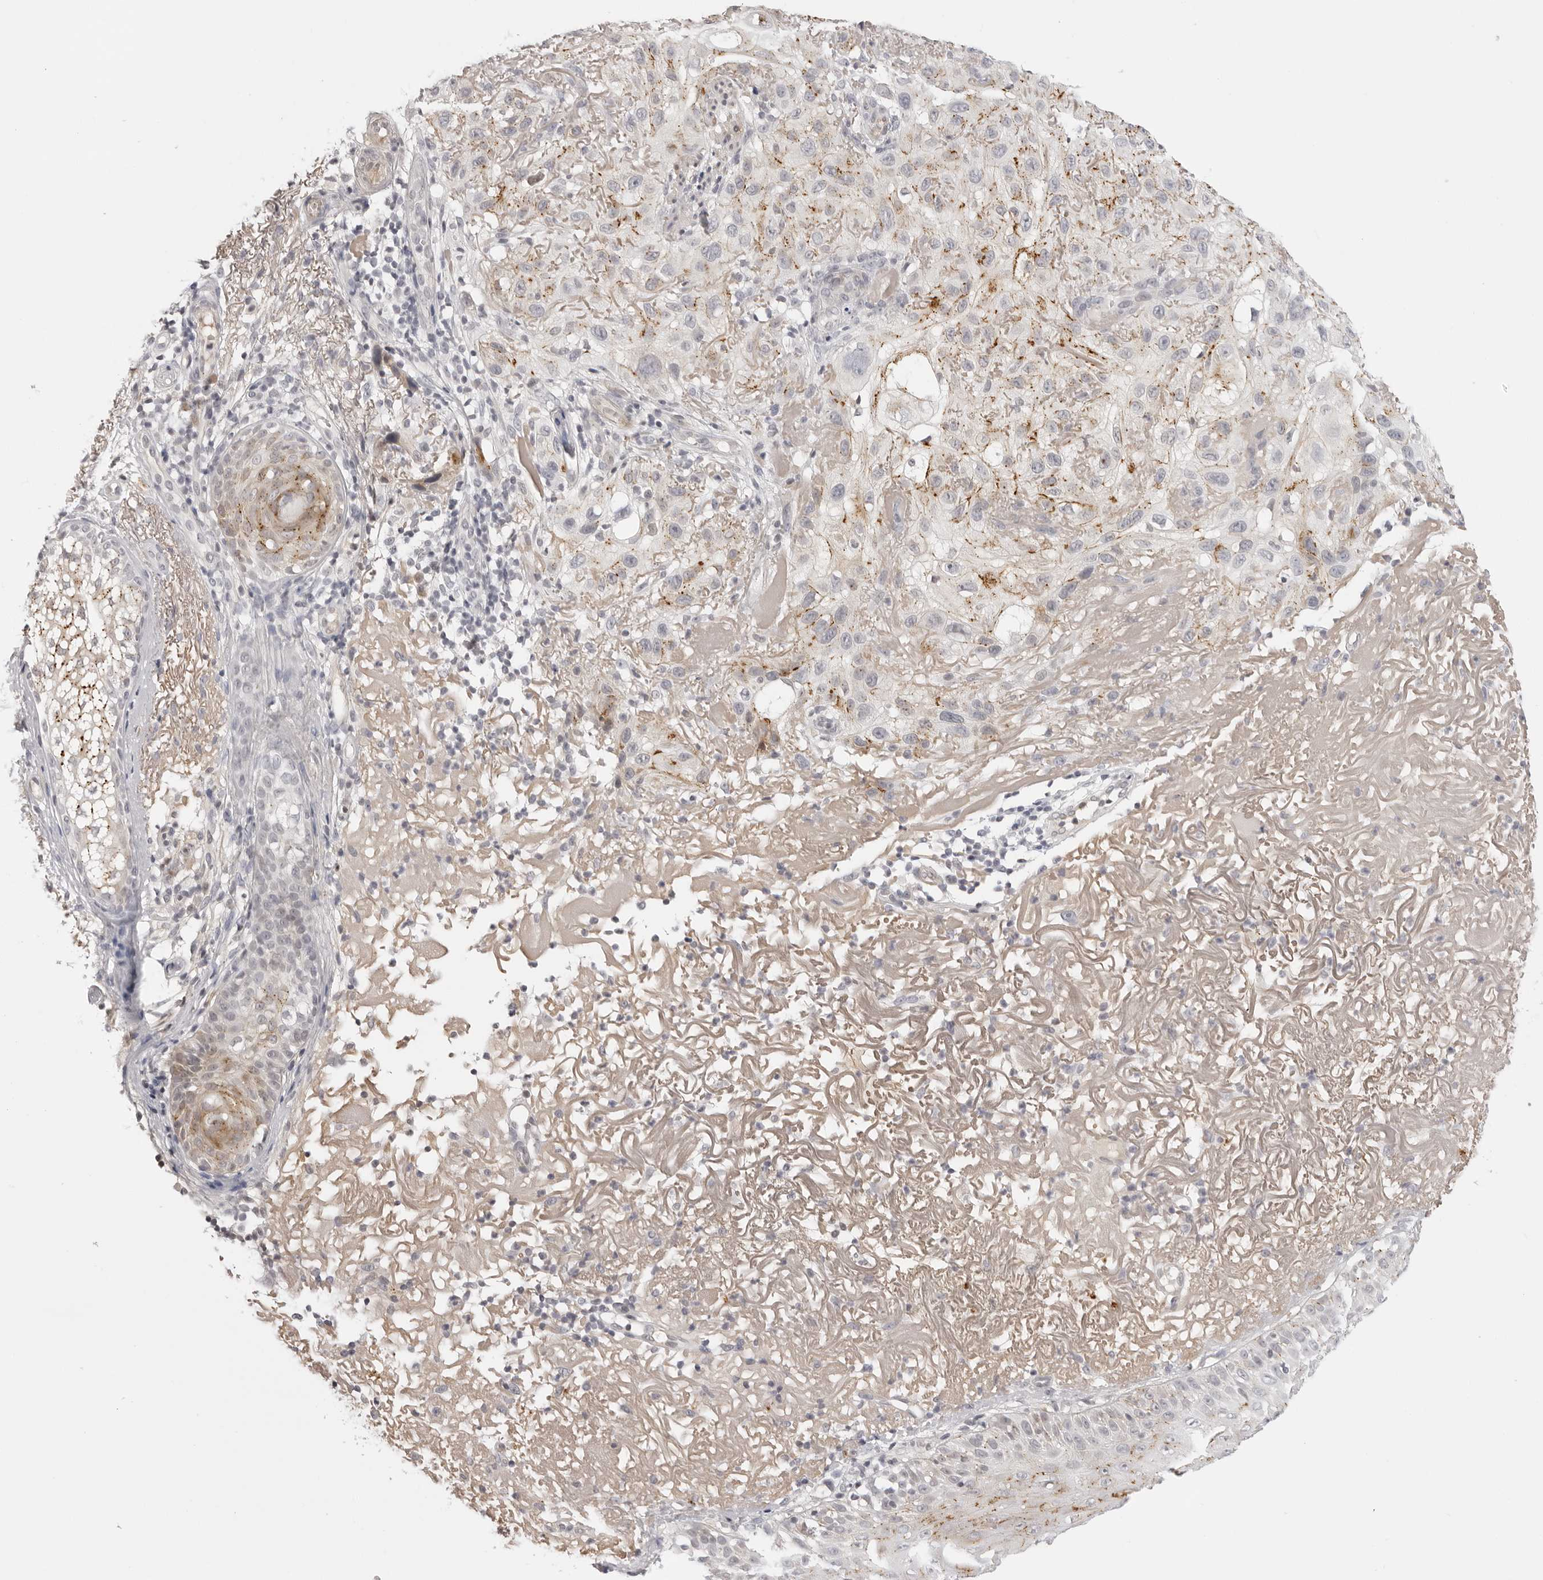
{"staining": {"intensity": "moderate", "quantity": "<25%", "location": "cytoplasmic/membranous"}, "tissue": "skin cancer", "cell_type": "Tumor cells", "image_type": "cancer", "snomed": [{"axis": "morphology", "description": "Normal tissue, NOS"}, {"axis": "morphology", "description": "Squamous cell carcinoma, NOS"}, {"axis": "topography", "description": "Skin"}], "caption": "IHC of human squamous cell carcinoma (skin) exhibits low levels of moderate cytoplasmic/membranous positivity in approximately <25% of tumor cells. The protein is stained brown, and the nuclei are stained in blue (DAB IHC with brightfield microscopy, high magnification).", "gene": "STRADB", "patient": {"sex": "female", "age": 96}}